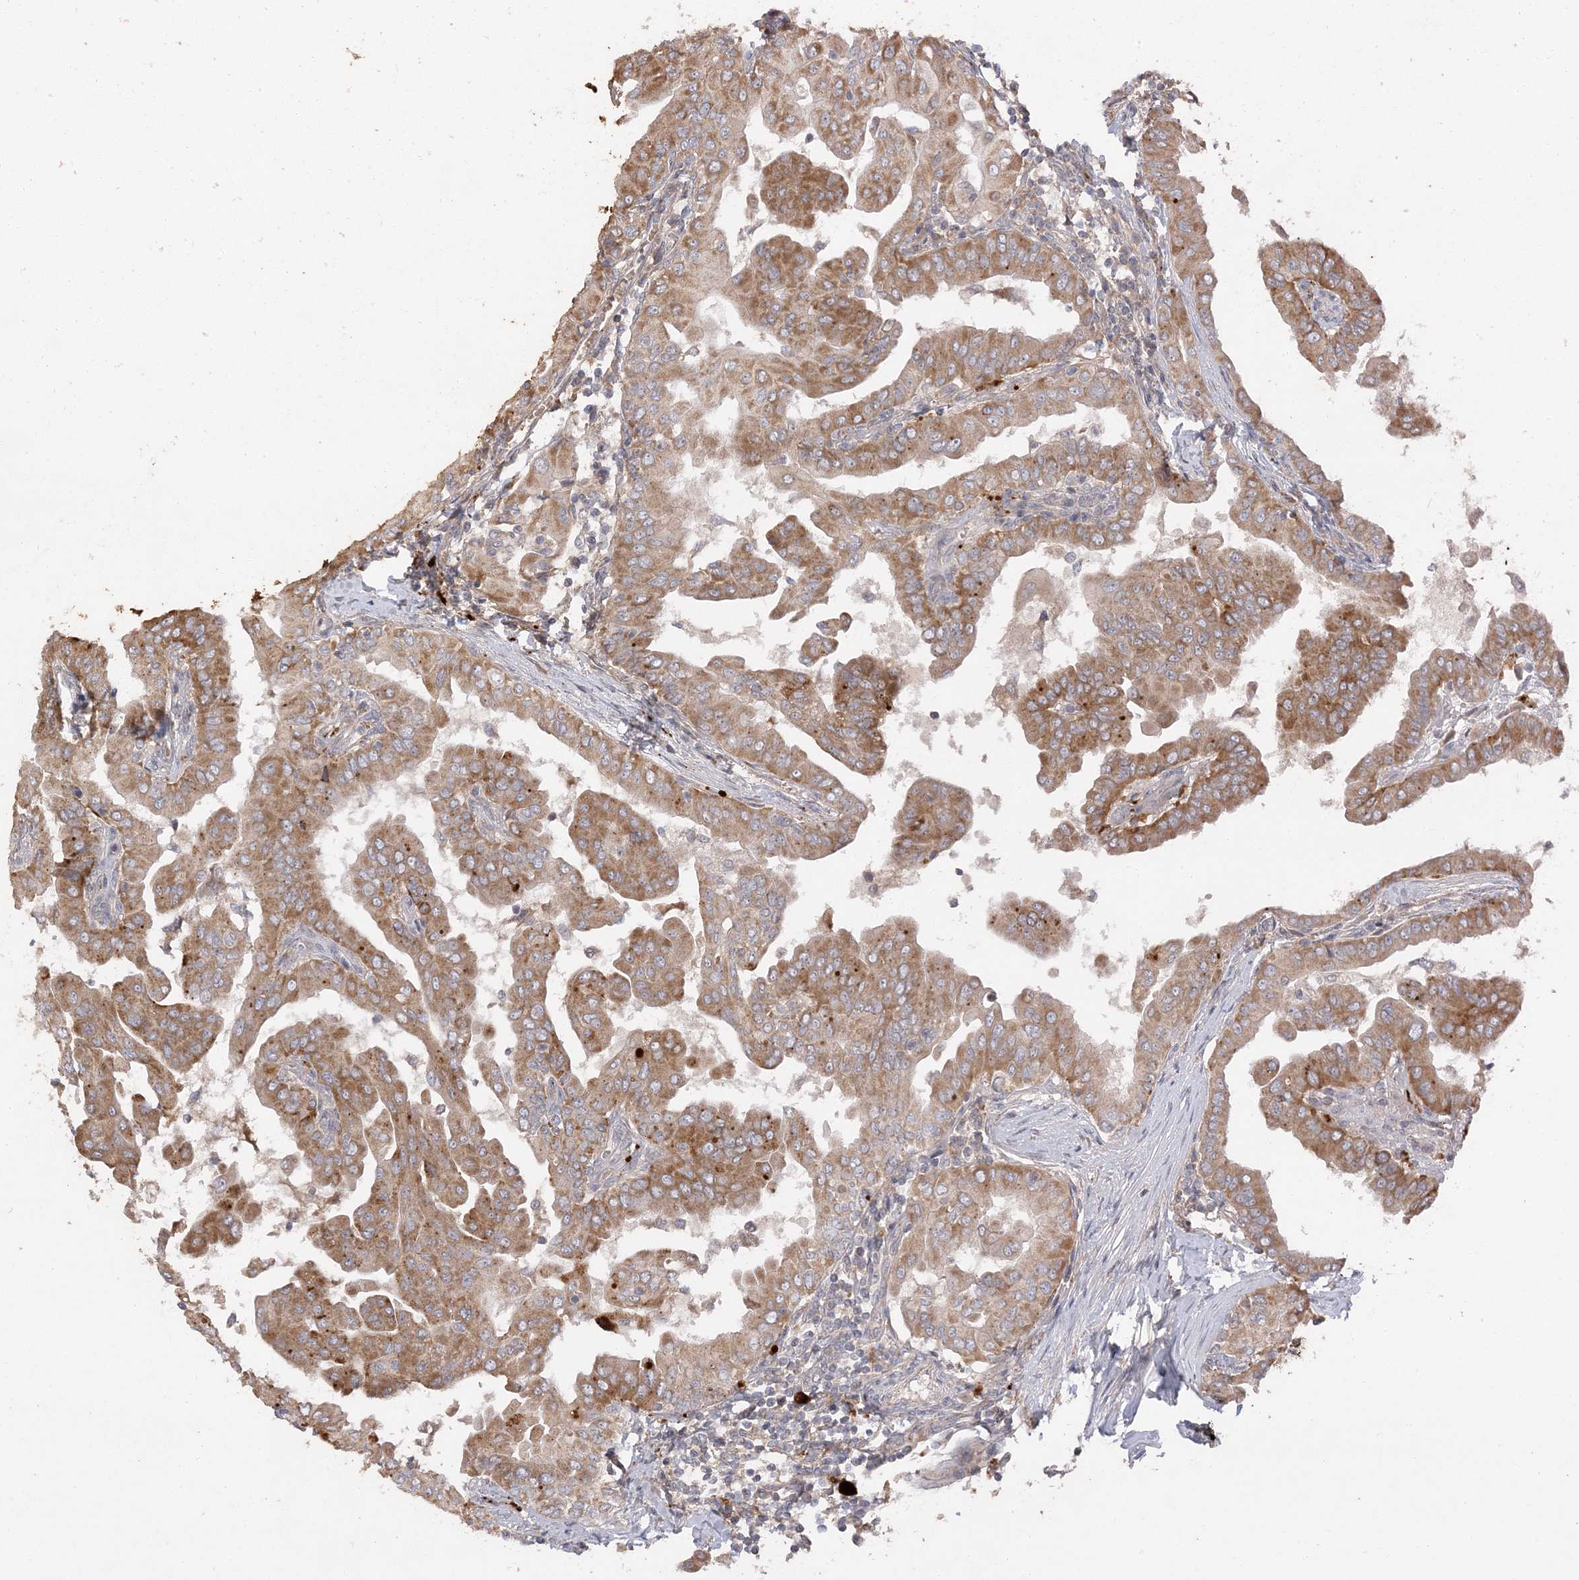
{"staining": {"intensity": "moderate", "quantity": ">75%", "location": "cytoplasmic/membranous"}, "tissue": "thyroid cancer", "cell_type": "Tumor cells", "image_type": "cancer", "snomed": [{"axis": "morphology", "description": "Papillary adenocarcinoma, NOS"}, {"axis": "topography", "description": "Thyroid gland"}], "caption": "This is an image of immunohistochemistry staining of thyroid cancer (papillary adenocarcinoma), which shows moderate expression in the cytoplasmic/membranous of tumor cells.", "gene": "LTN1", "patient": {"sex": "male", "age": 33}}